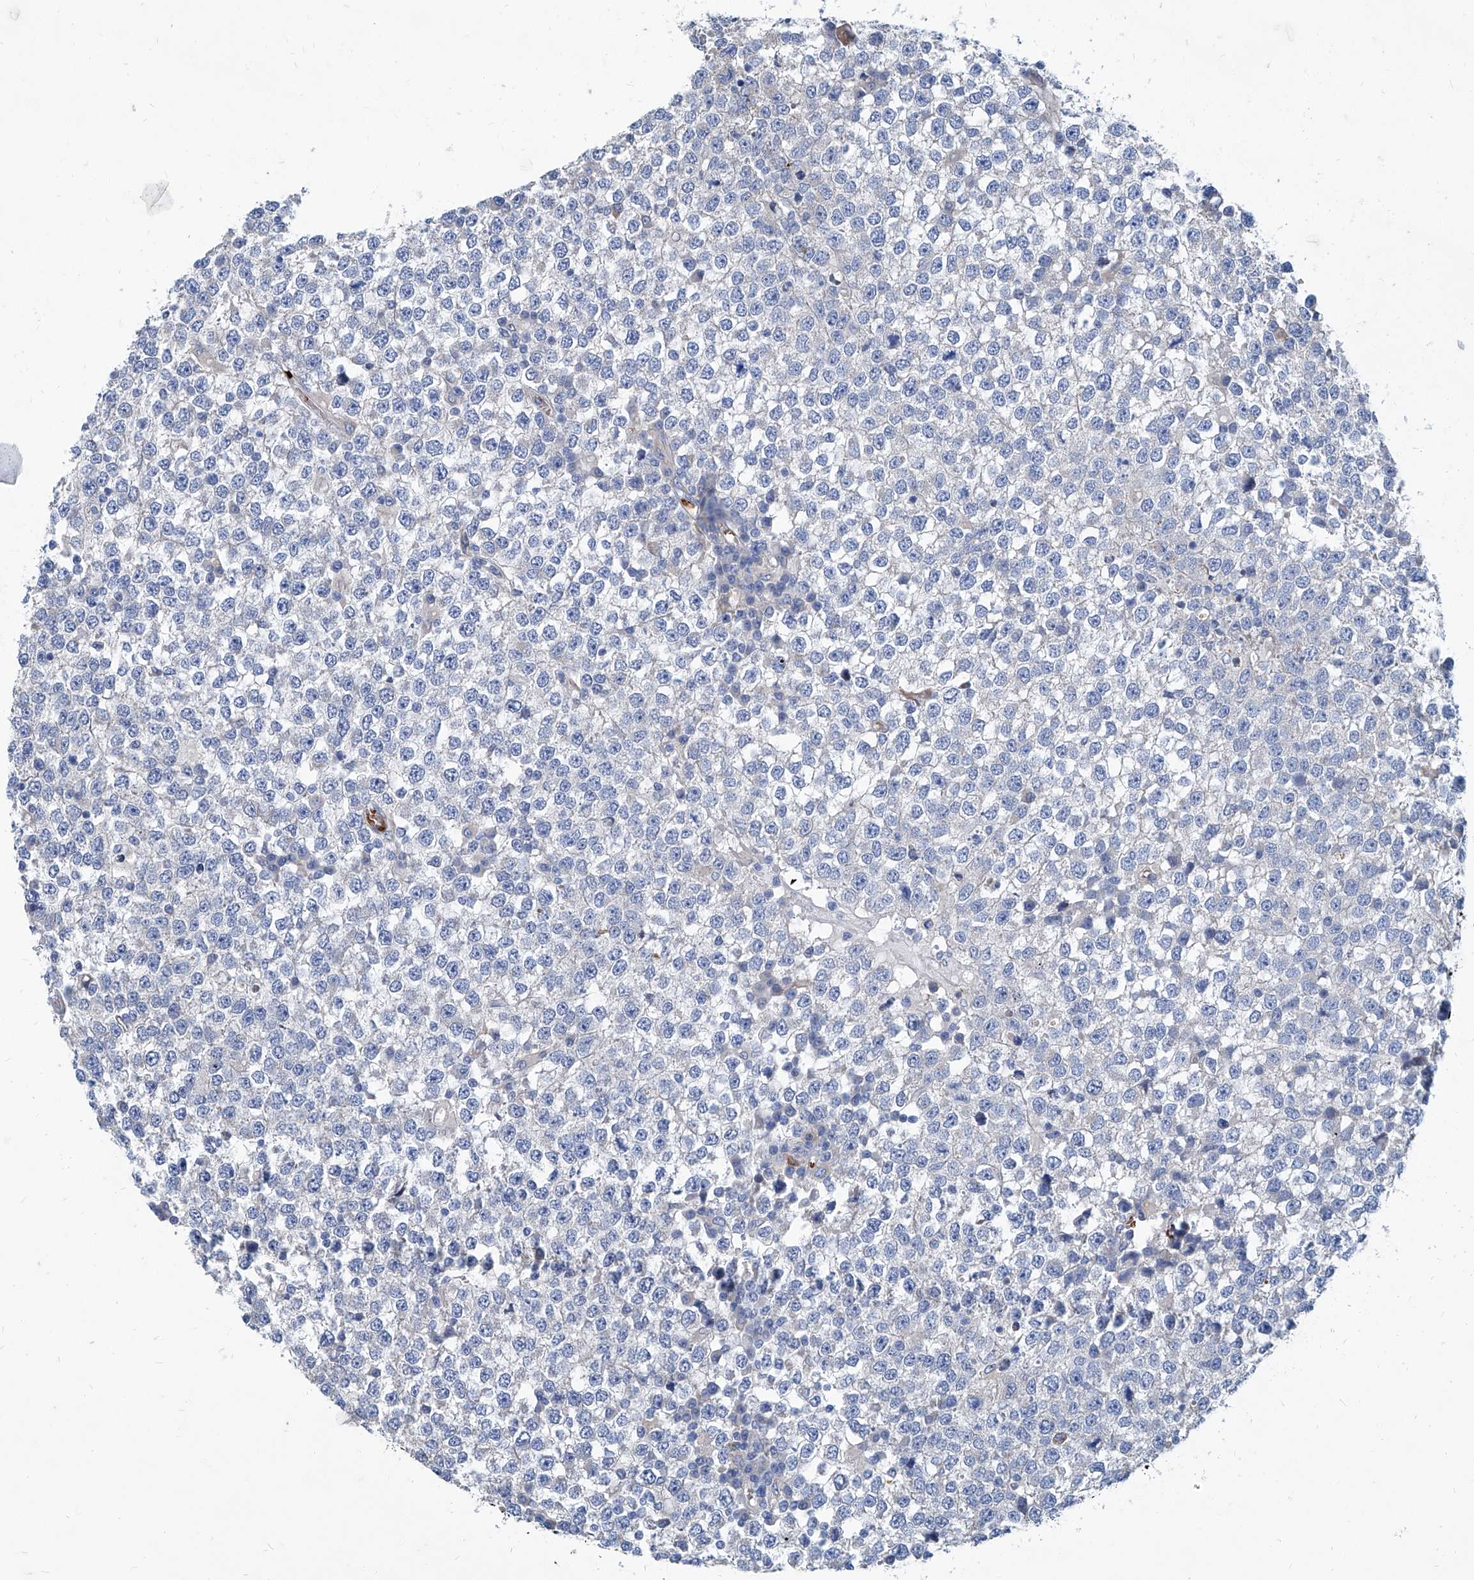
{"staining": {"intensity": "negative", "quantity": "none", "location": "none"}, "tissue": "testis cancer", "cell_type": "Tumor cells", "image_type": "cancer", "snomed": [{"axis": "morphology", "description": "Seminoma, NOS"}, {"axis": "topography", "description": "Testis"}], "caption": "This is a photomicrograph of IHC staining of seminoma (testis), which shows no expression in tumor cells. (Stains: DAB (3,3'-diaminobenzidine) IHC with hematoxylin counter stain, Microscopy: brightfield microscopy at high magnification).", "gene": "FPR2", "patient": {"sex": "male", "age": 65}}